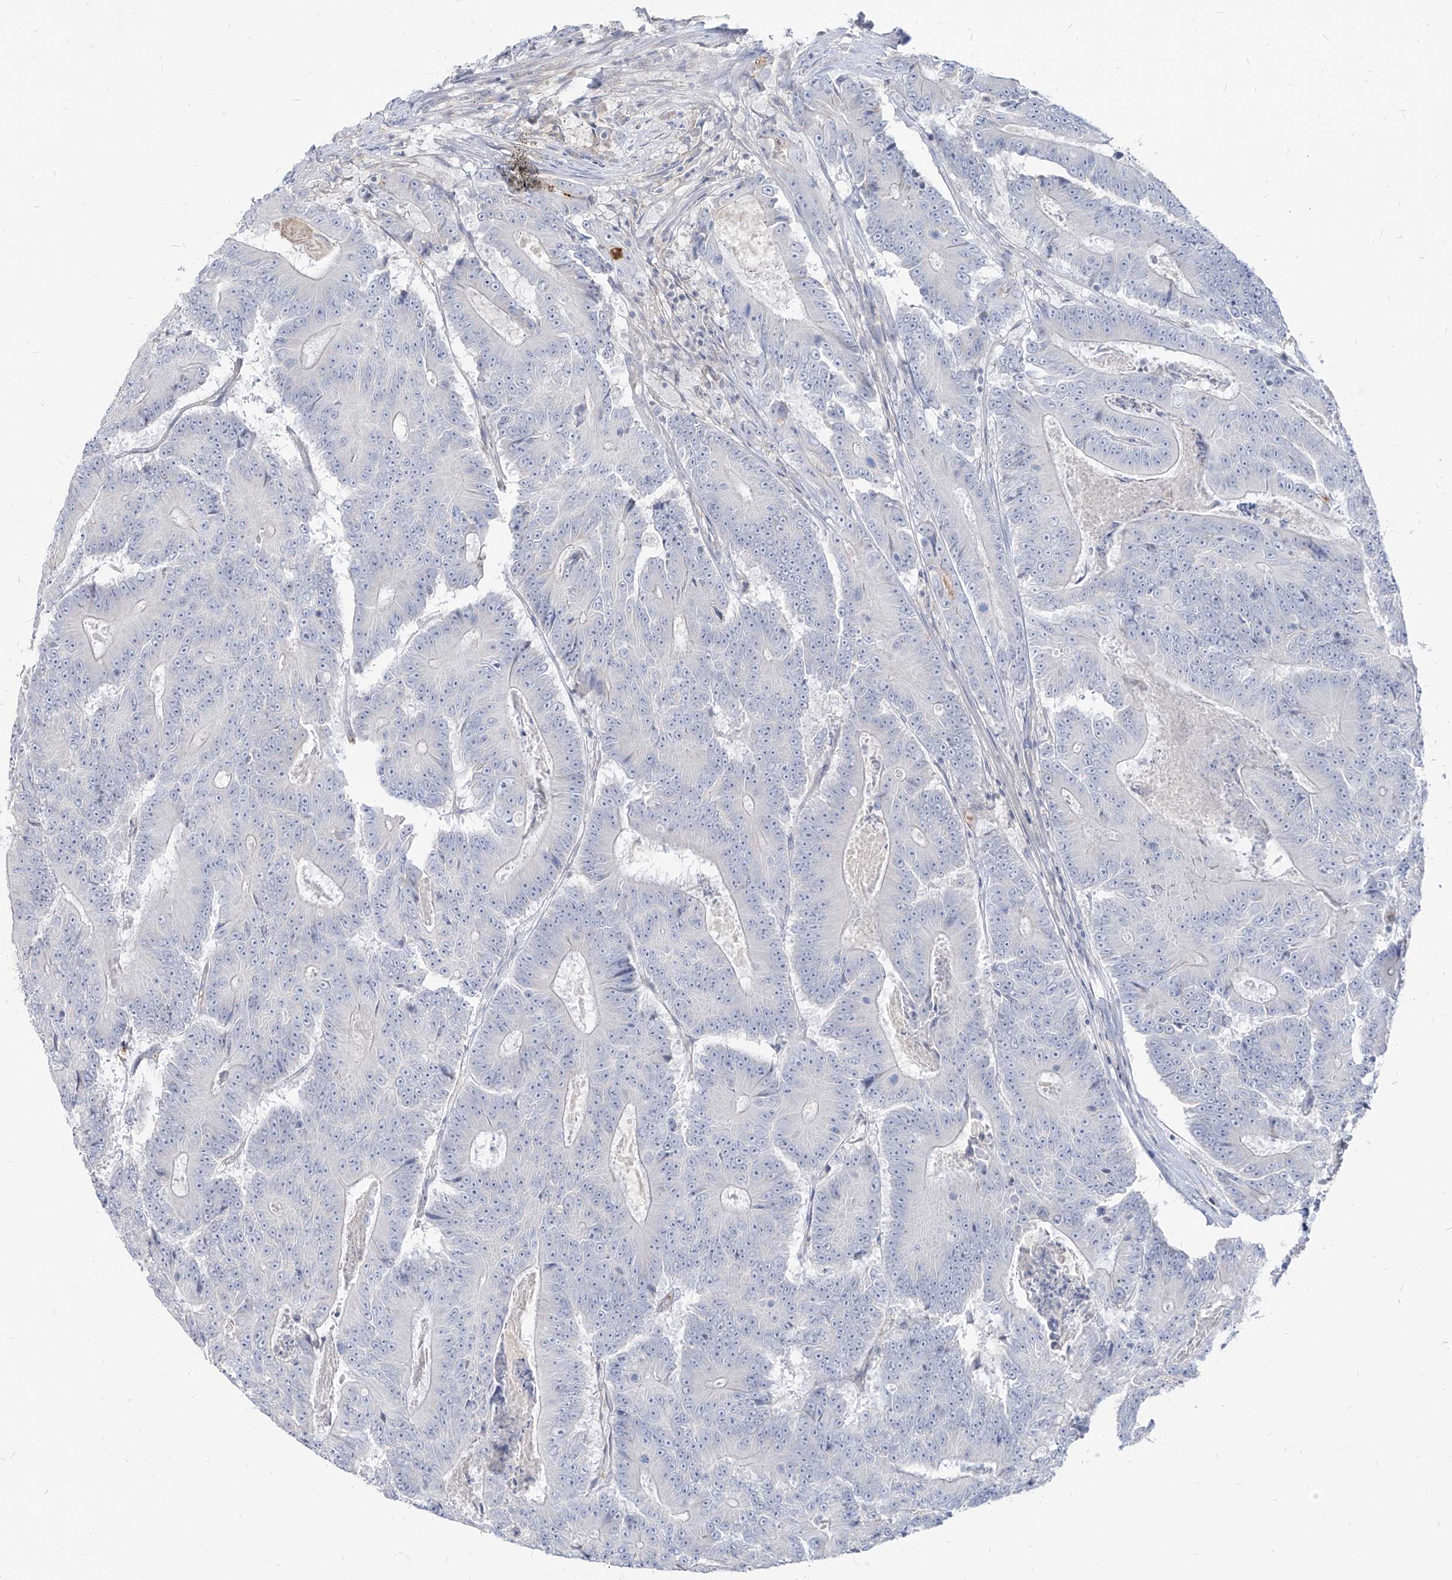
{"staining": {"intensity": "negative", "quantity": "none", "location": "none"}, "tissue": "colorectal cancer", "cell_type": "Tumor cells", "image_type": "cancer", "snomed": [{"axis": "morphology", "description": "Adenocarcinoma, NOS"}, {"axis": "topography", "description": "Colon"}], "caption": "The photomicrograph exhibits no staining of tumor cells in colorectal adenocarcinoma.", "gene": "RBFOX3", "patient": {"sex": "male", "age": 83}}